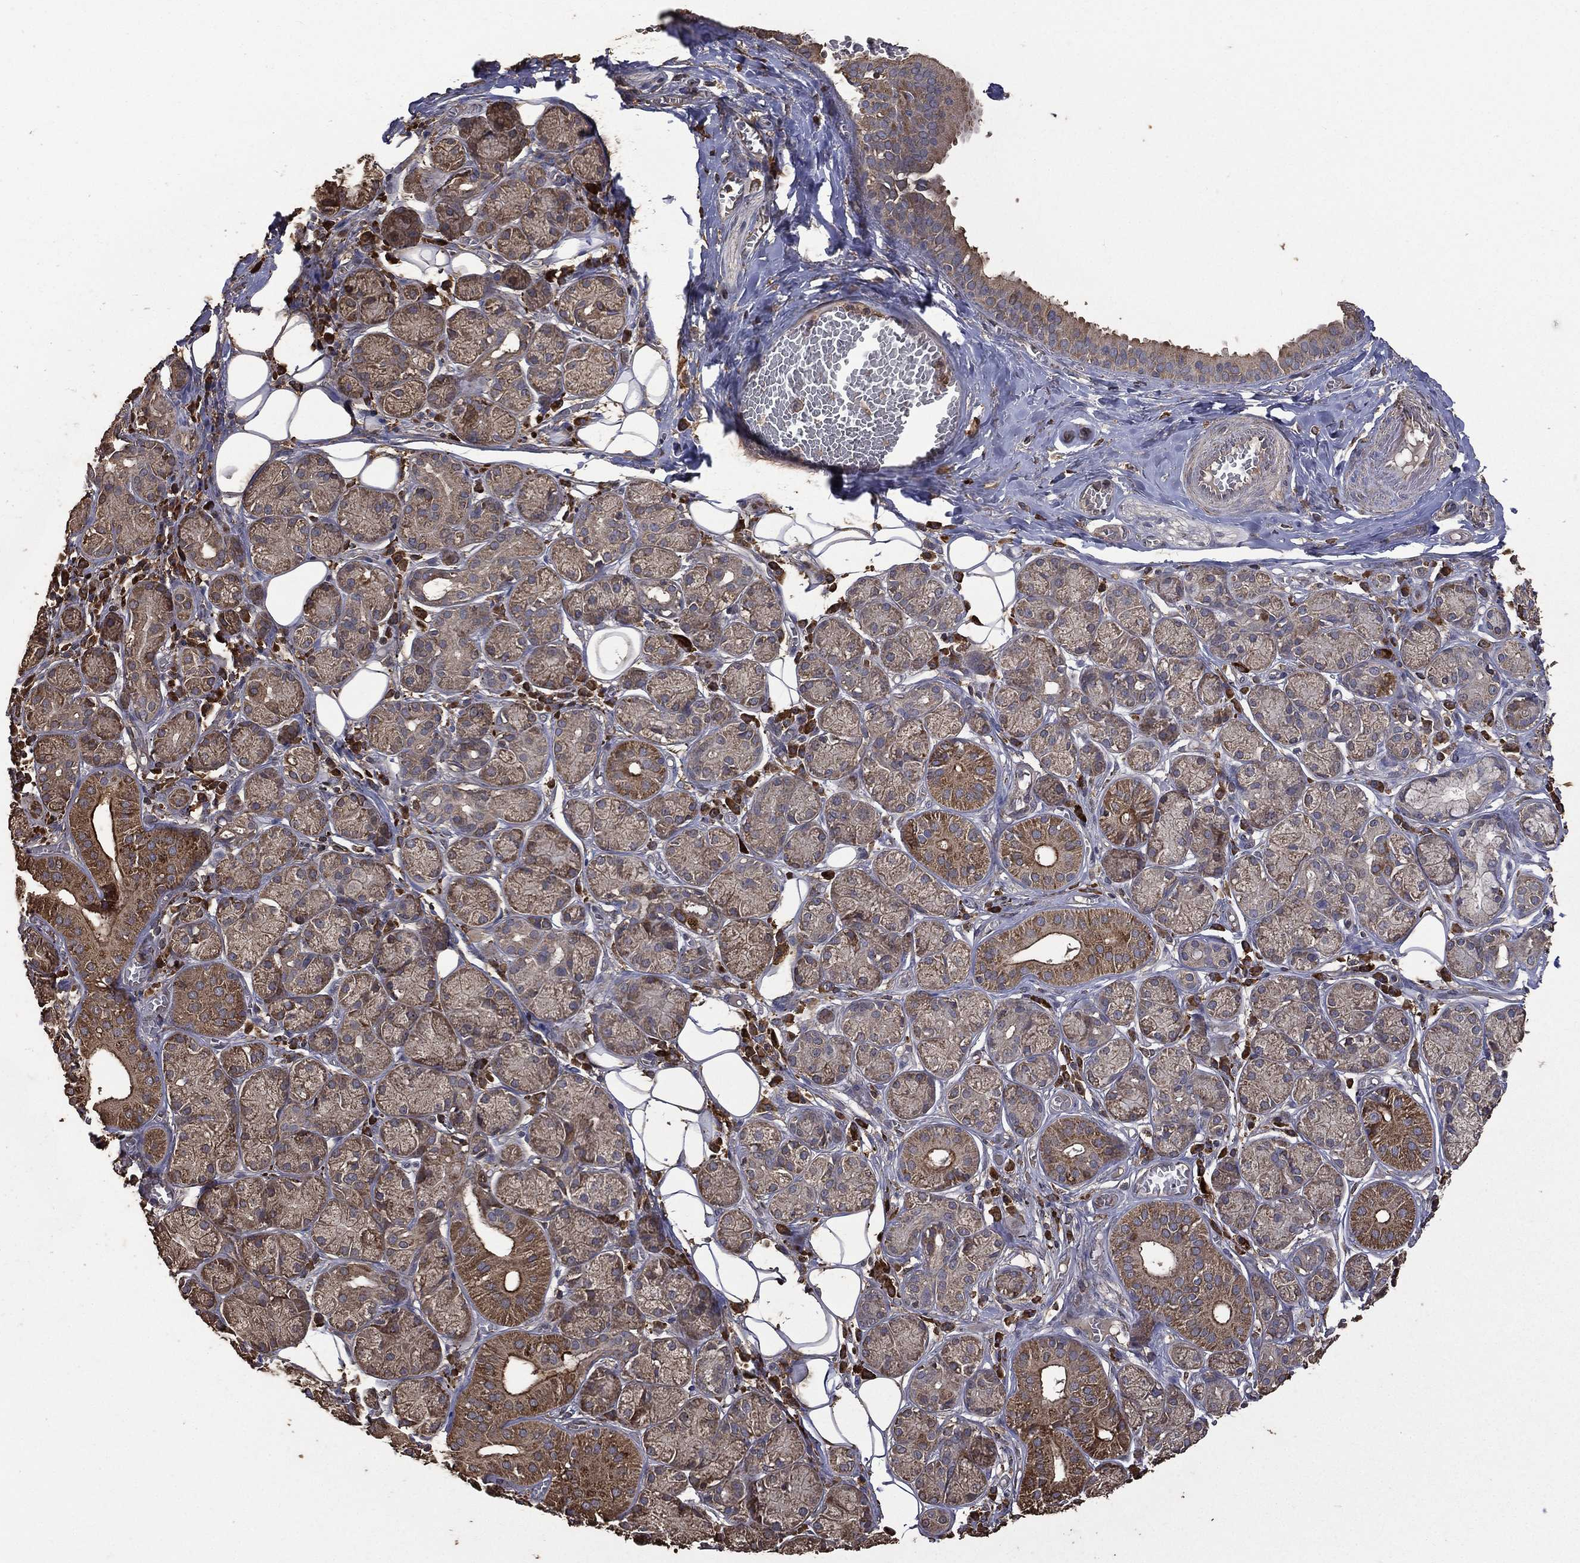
{"staining": {"intensity": "moderate", "quantity": ">75%", "location": "cytoplasmic/membranous"}, "tissue": "salivary gland", "cell_type": "Glandular cells", "image_type": "normal", "snomed": [{"axis": "morphology", "description": "Normal tissue, NOS"}, {"axis": "topography", "description": "Salivary gland"}], "caption": "Protein expression analysis of benign human salivary gland reveals moderate cytoplasmic/membranous positivity in about >75% of glandular cells.", "gene": "METTL27", "patient": {"sex": "male", "age": 71}}